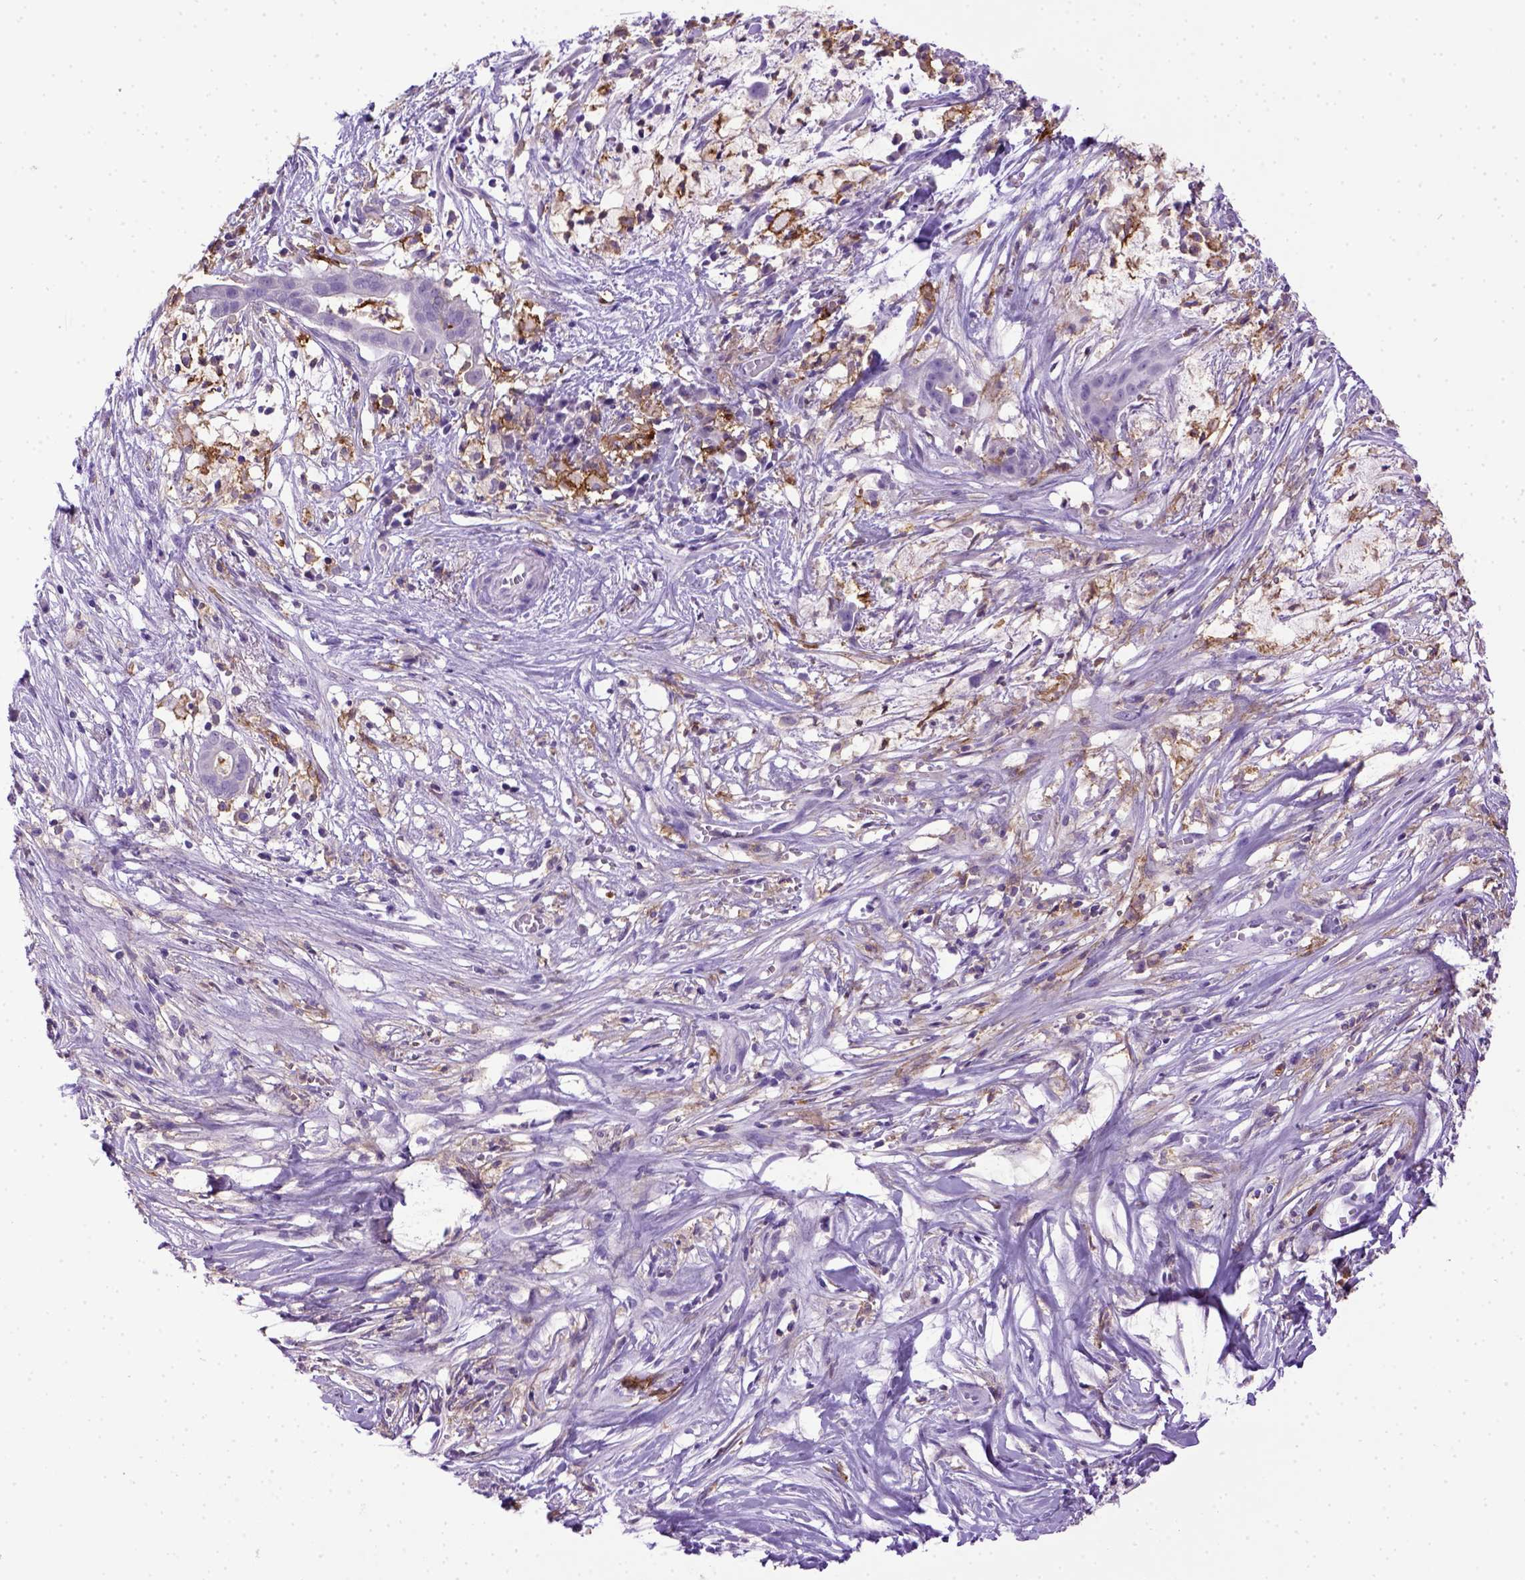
{"staining": {"intensity": "negative", "quantity": "none", "location": "none"}, "tissue": "pancreatic cancer", "cell_type": "Tumor cells", "image_type": "cancer", "snomed": [{"axis": "morphology", "description": "Adenocarcinoma, NOS"}, {"axis": "topography", "description": "Pancreas"}], "caption": "High power microscopy histopathology image of an IHC image of pancreatic cancer (adenocarcinoma), revealing no significant expression in tumor cells. (DAB IHC with hematoxylin counter stain).", "gene": "ITGAX", "patient": {"sex": "male", "age": 61}}